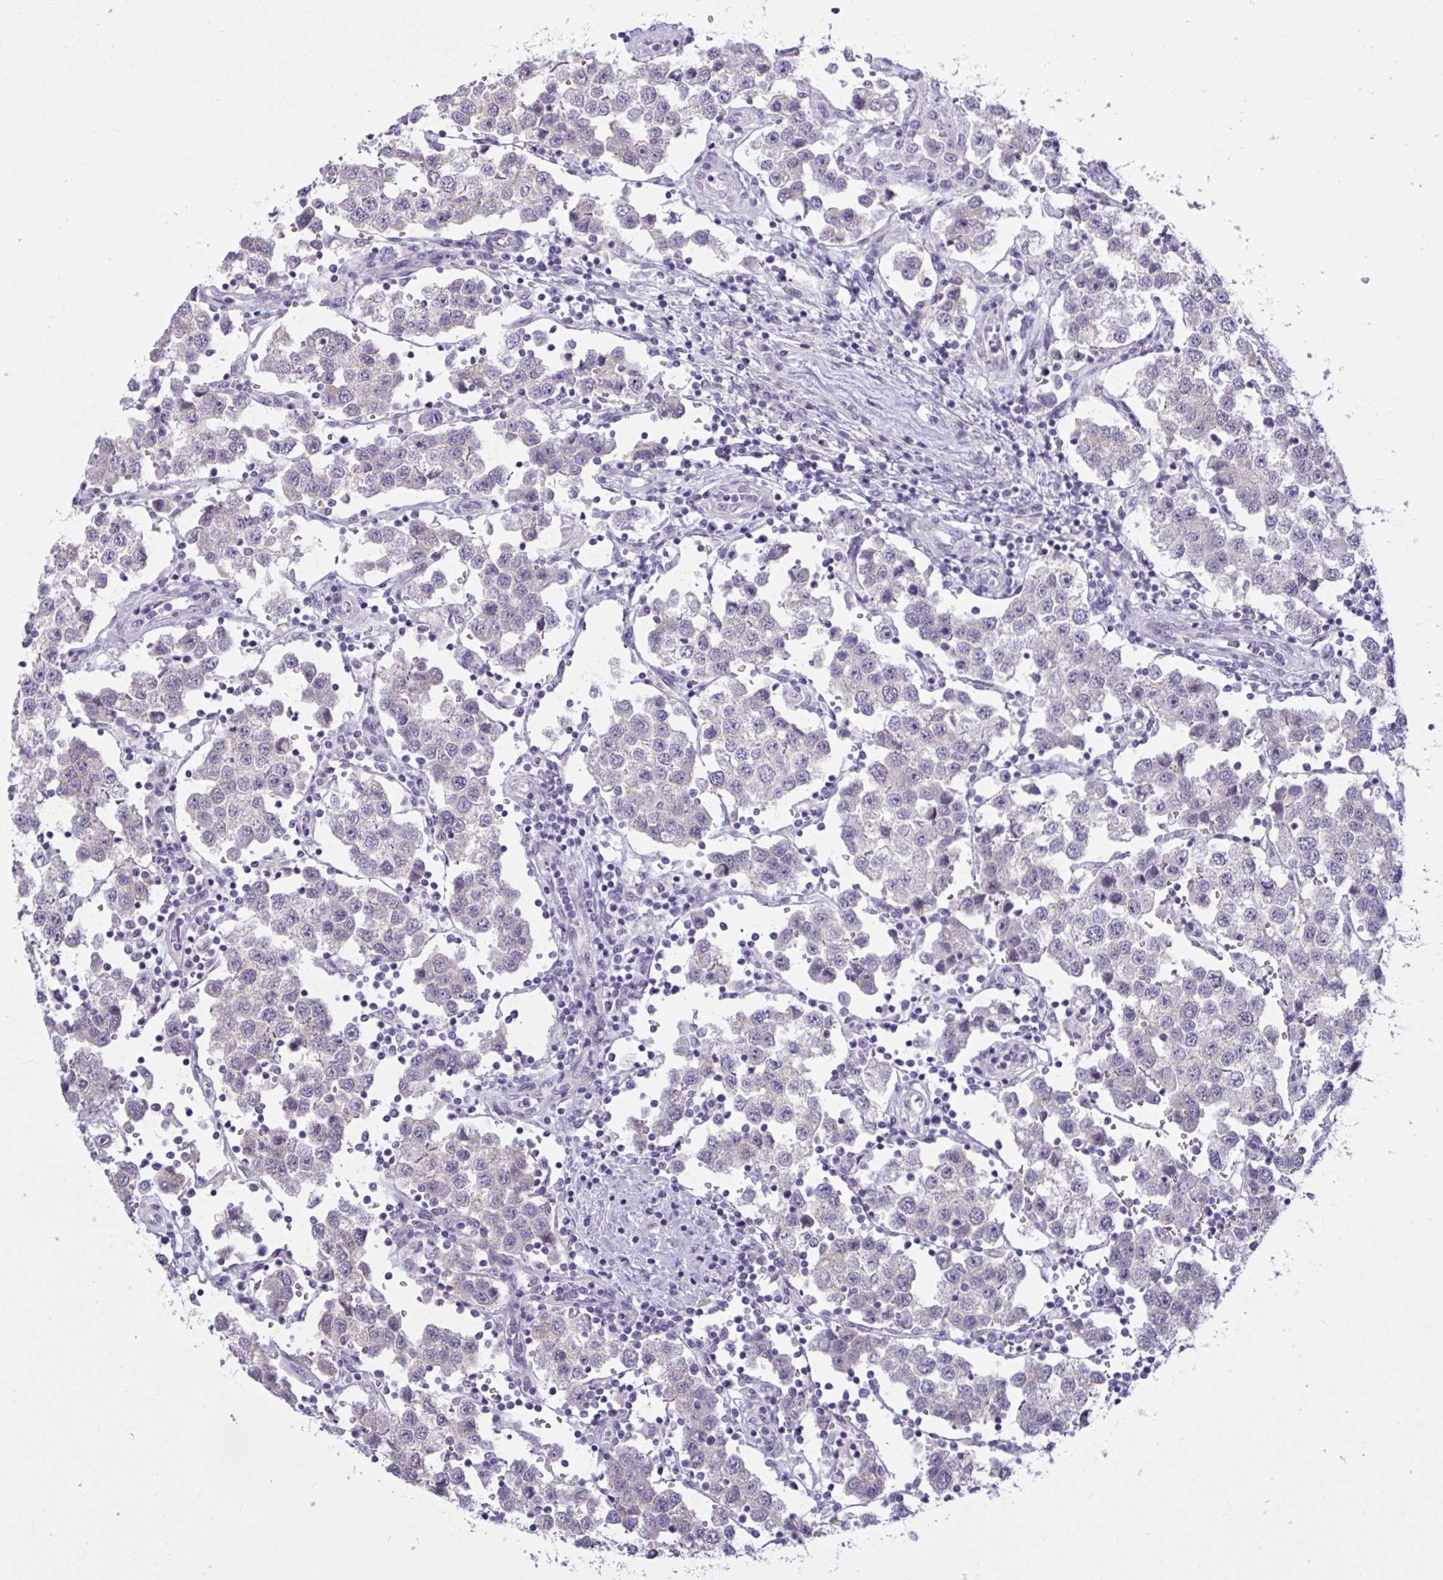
{"staining": {"intensity": "negative", "quantity": "none", "location": "none"}, "tissue": "testis cancer", "cell_type": "Tumor cells", "image_type": "cancer", "snomed": [{"axis": "morphology", "description": "Seminoma, NOS"}, {"axis": "topography", "description": "Testis"}], "caption": "Micrograph shows no significant protein staining in tumor cells of seminoma (testis). (DAB immunohistochemistry with hematoxylin counter stain).", "gene": "TCEAL8", "patient": {"sex": "male", "age": 37}}